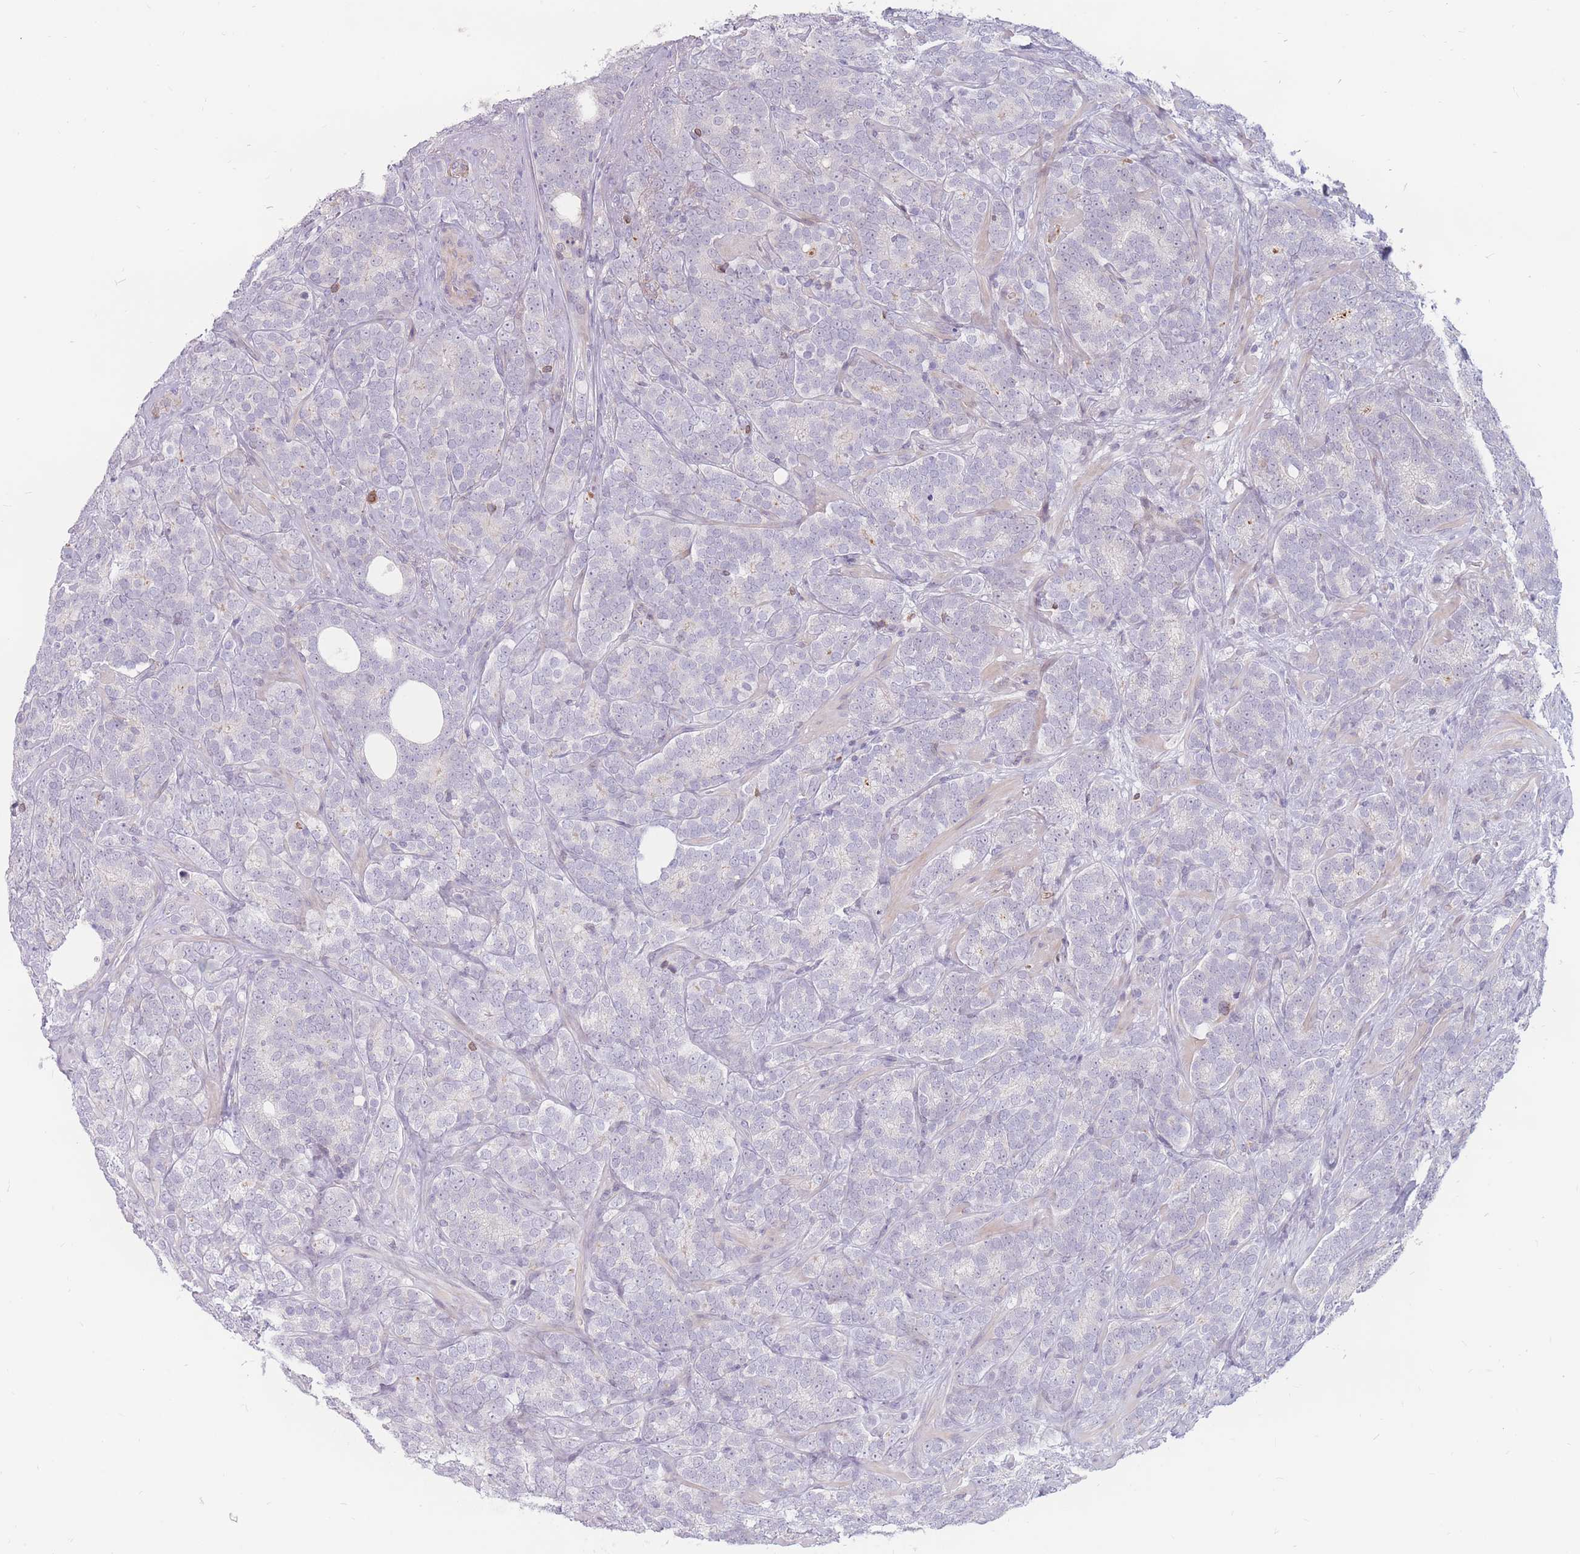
{"staining": {"intensity": "negative", "quantity": "none", "location": "none"}, "tissue": "prostate cancer", "cell_type": "Tumor cells", "image_type": "cancer", "snomed": [{"axis": "morphology", "description": "Adenocarcinoma, High grade"}, {"axis": "topography", "description": "Prostate"}], "caption": "Immunohistochemistry (IHC) histopathology image of adenocarcinoma (high-grade) (prostate) stained for a protein (brown), which exhibits no expression in tumor cells.", "gene": "PTGDR", "patient": {"sex": "male", "age": 64}}